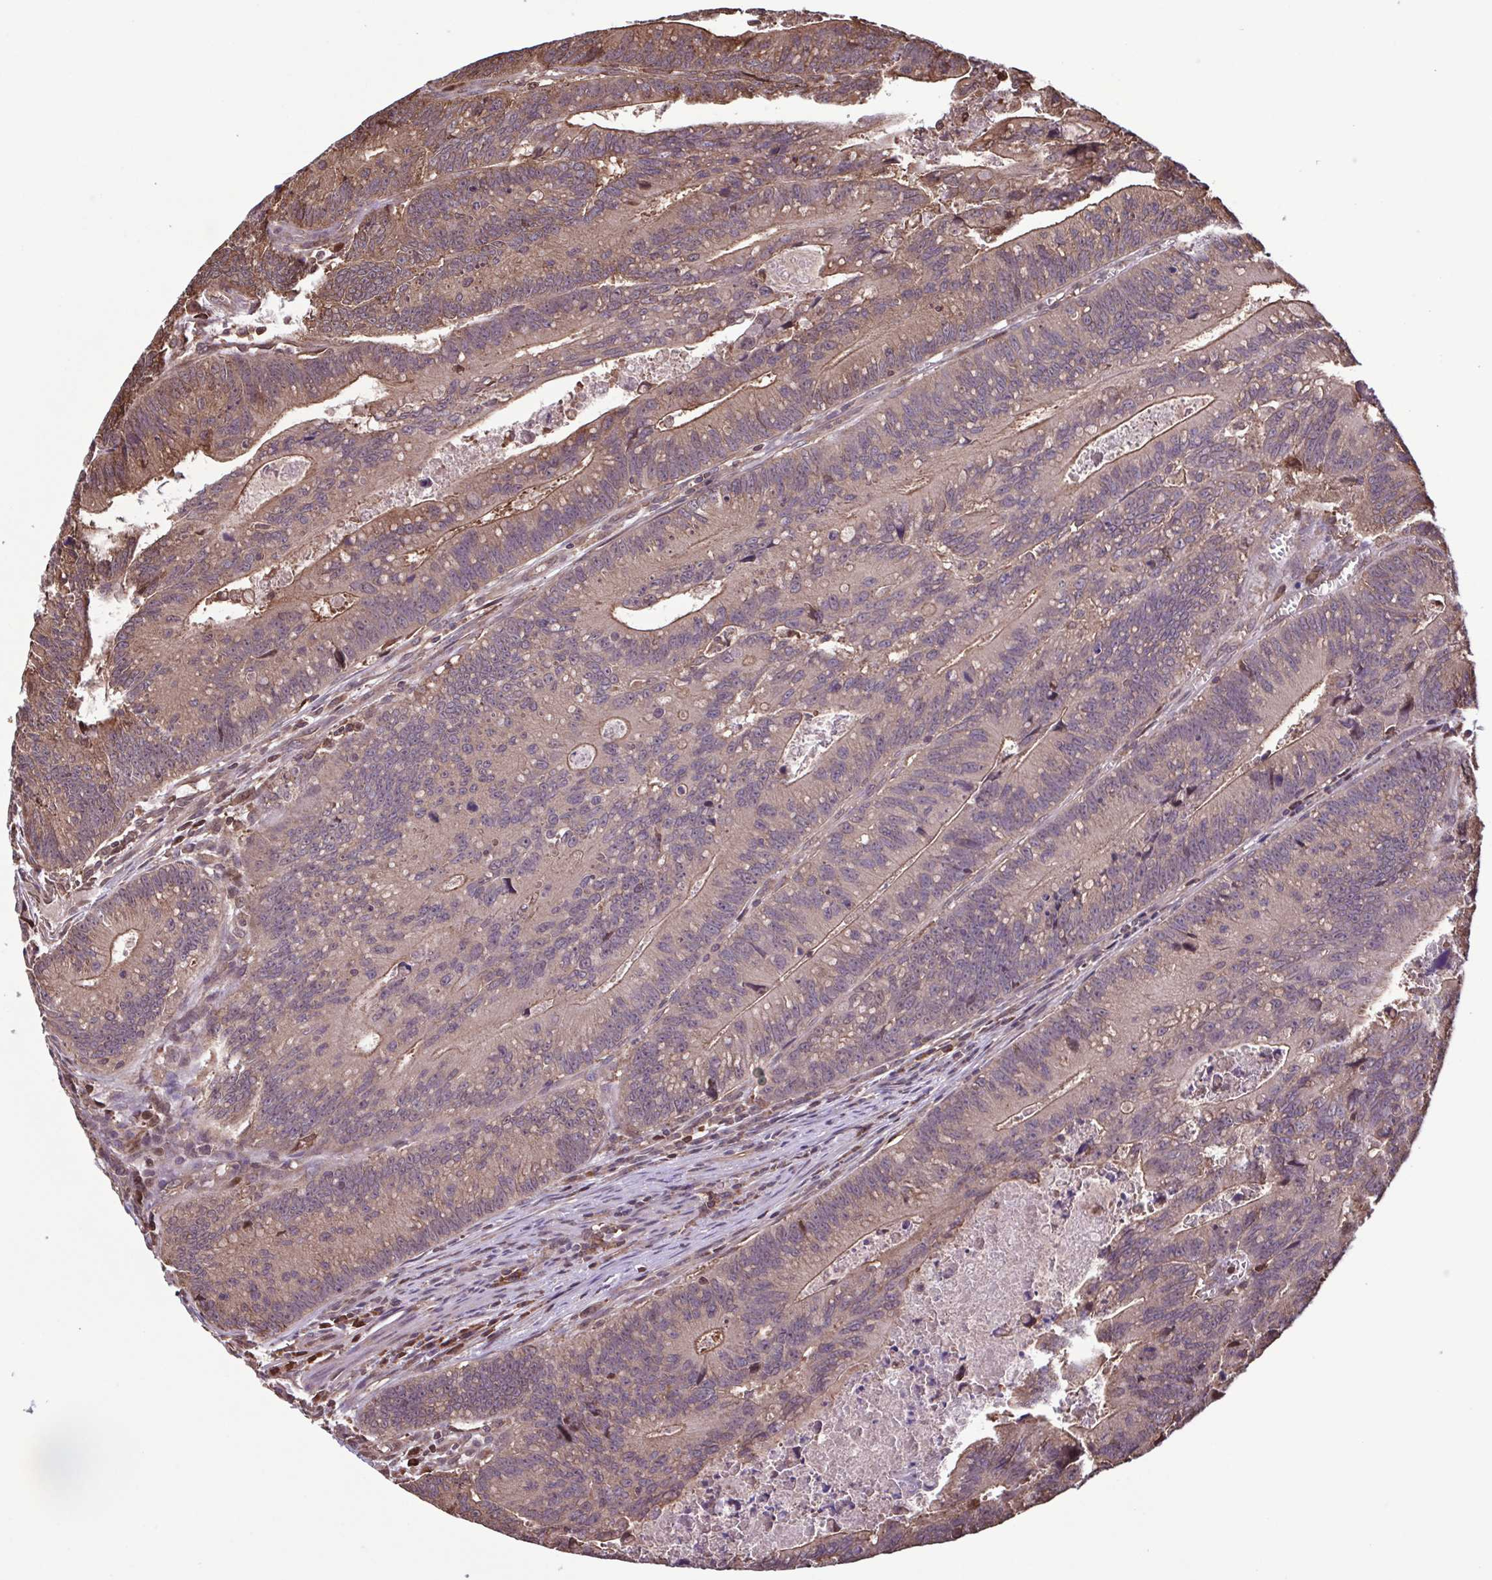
{"staining": {"intensity": "weak", "quantity": ">75%", "location": "cytoplasmic/membranous"}, "tissue": "colorectal cancer", "cell_type": "Tumor cells", "image_type": "cancer", "snomed": [{"axis": "morphology", "description": "Adenocarcinoma, NOS"}, {"axis": "topography", "description": "Rectum"}], "caption": "Human colorectal adenocarcinoma stained with a brown dye shows weak cytoplasmic/membranous positive staining in approximately >75% of tumor cells.", "gene": "SEC63", "patient": {"sex": "female", "age": 81}}